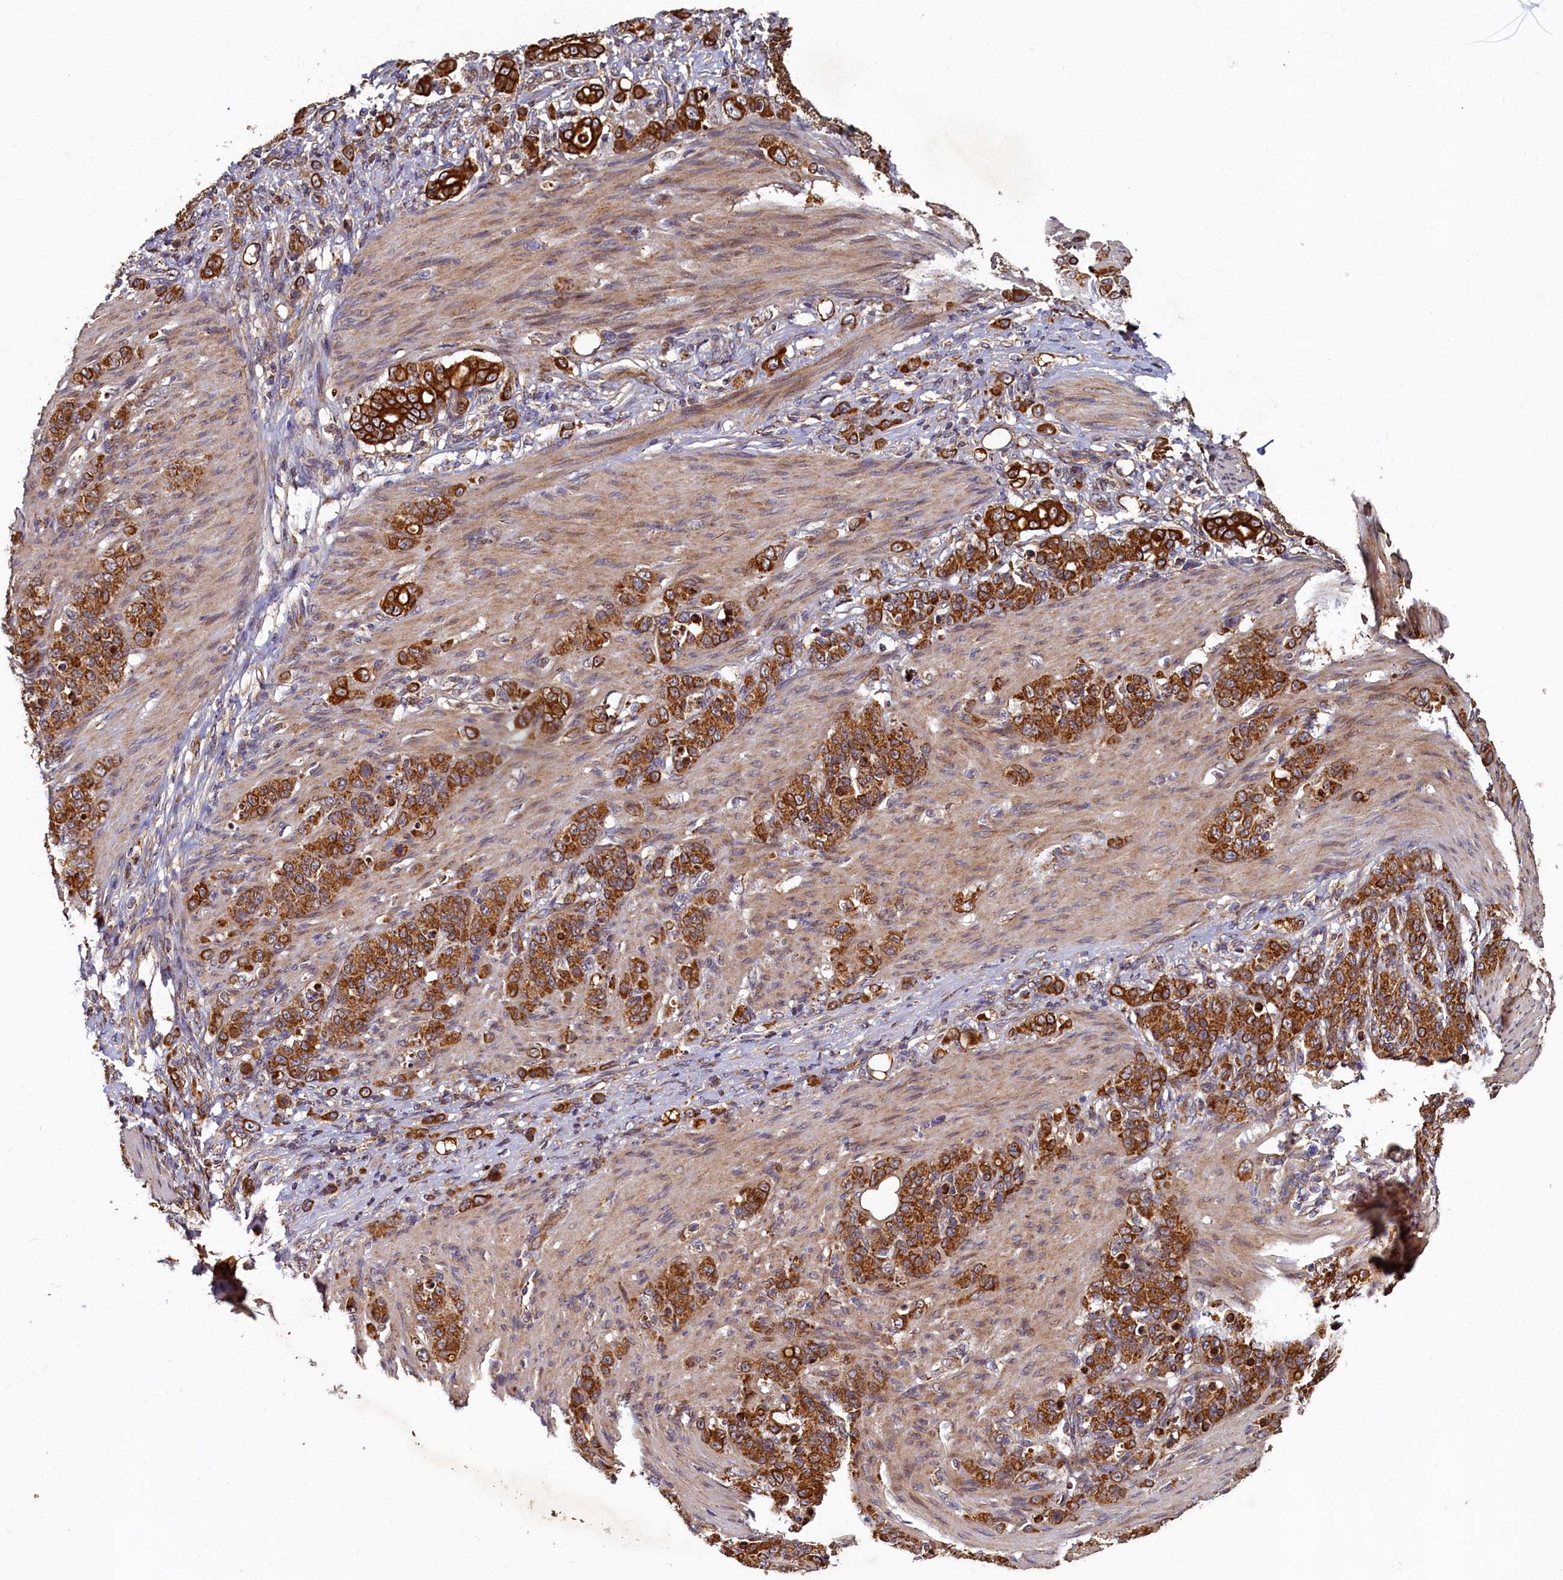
{"staining": {"intensity": "strong", "quantity": ">75%", "location": "cytoplasmic/membranous"}, "tissue": "stomach cancer", "cell_type": "Tumor cells", "image_type": "cancer", "snomed": [{"axis": "morphology", "description": "Adenocarcinoma, NOS"}, {"axis": "topography", "description": "Stomach"}], "caption": "Tumor cells display high levels of strong cytoplasmic/membranous expression in approximately >75% of cells in human adenocarcinoma (stomach).", "gene": "NCKAP5L", "patient": {"sex": "female", "age": 79}}